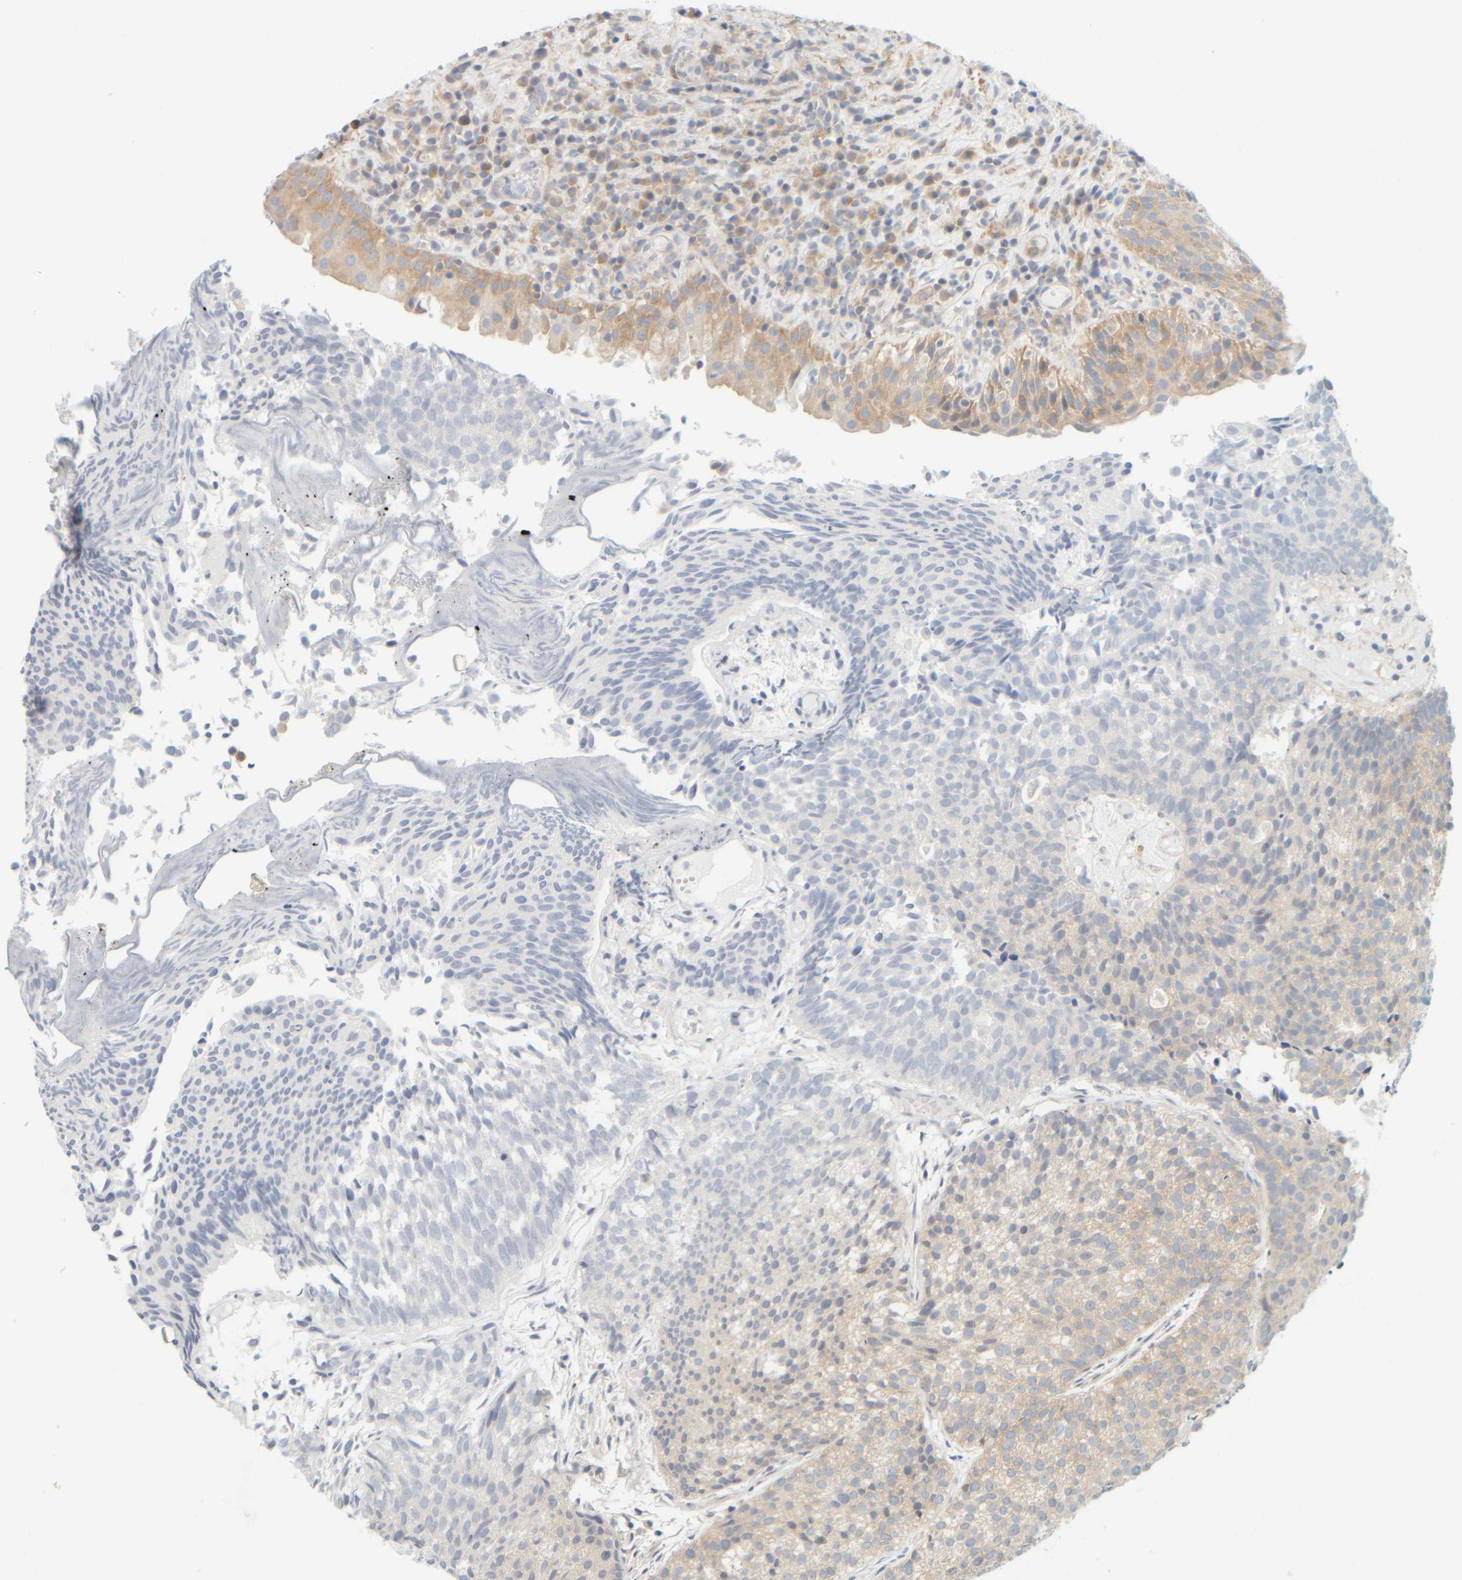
{"staining": {"intensity": "weak", "quantity": "<25%", "location": "cytoplasmic/membranous"}, "tissue": "urothelial cancer", "cell_type": "Tumor cells", "image_type": "cancer", "snomed": [{"axis": "morphology", "description": "Urothelial carcinoma, Low grade"}, {"axis": "topography", "description": "Urinary bladder"}], "caption": "IHC image of urothelial cancer stained for a protein (brown), which displays no expression in tumor cells. The staining was performed using DAB (3,3'-diaminobenzidine) to visualize the protein expression in brown, while the nuclei were stained in blue with hematoxylin (Magnification: 20x).", "gene": "PTGES3L-AARSD1", "patient": {"sex": "male", "age": 86}}